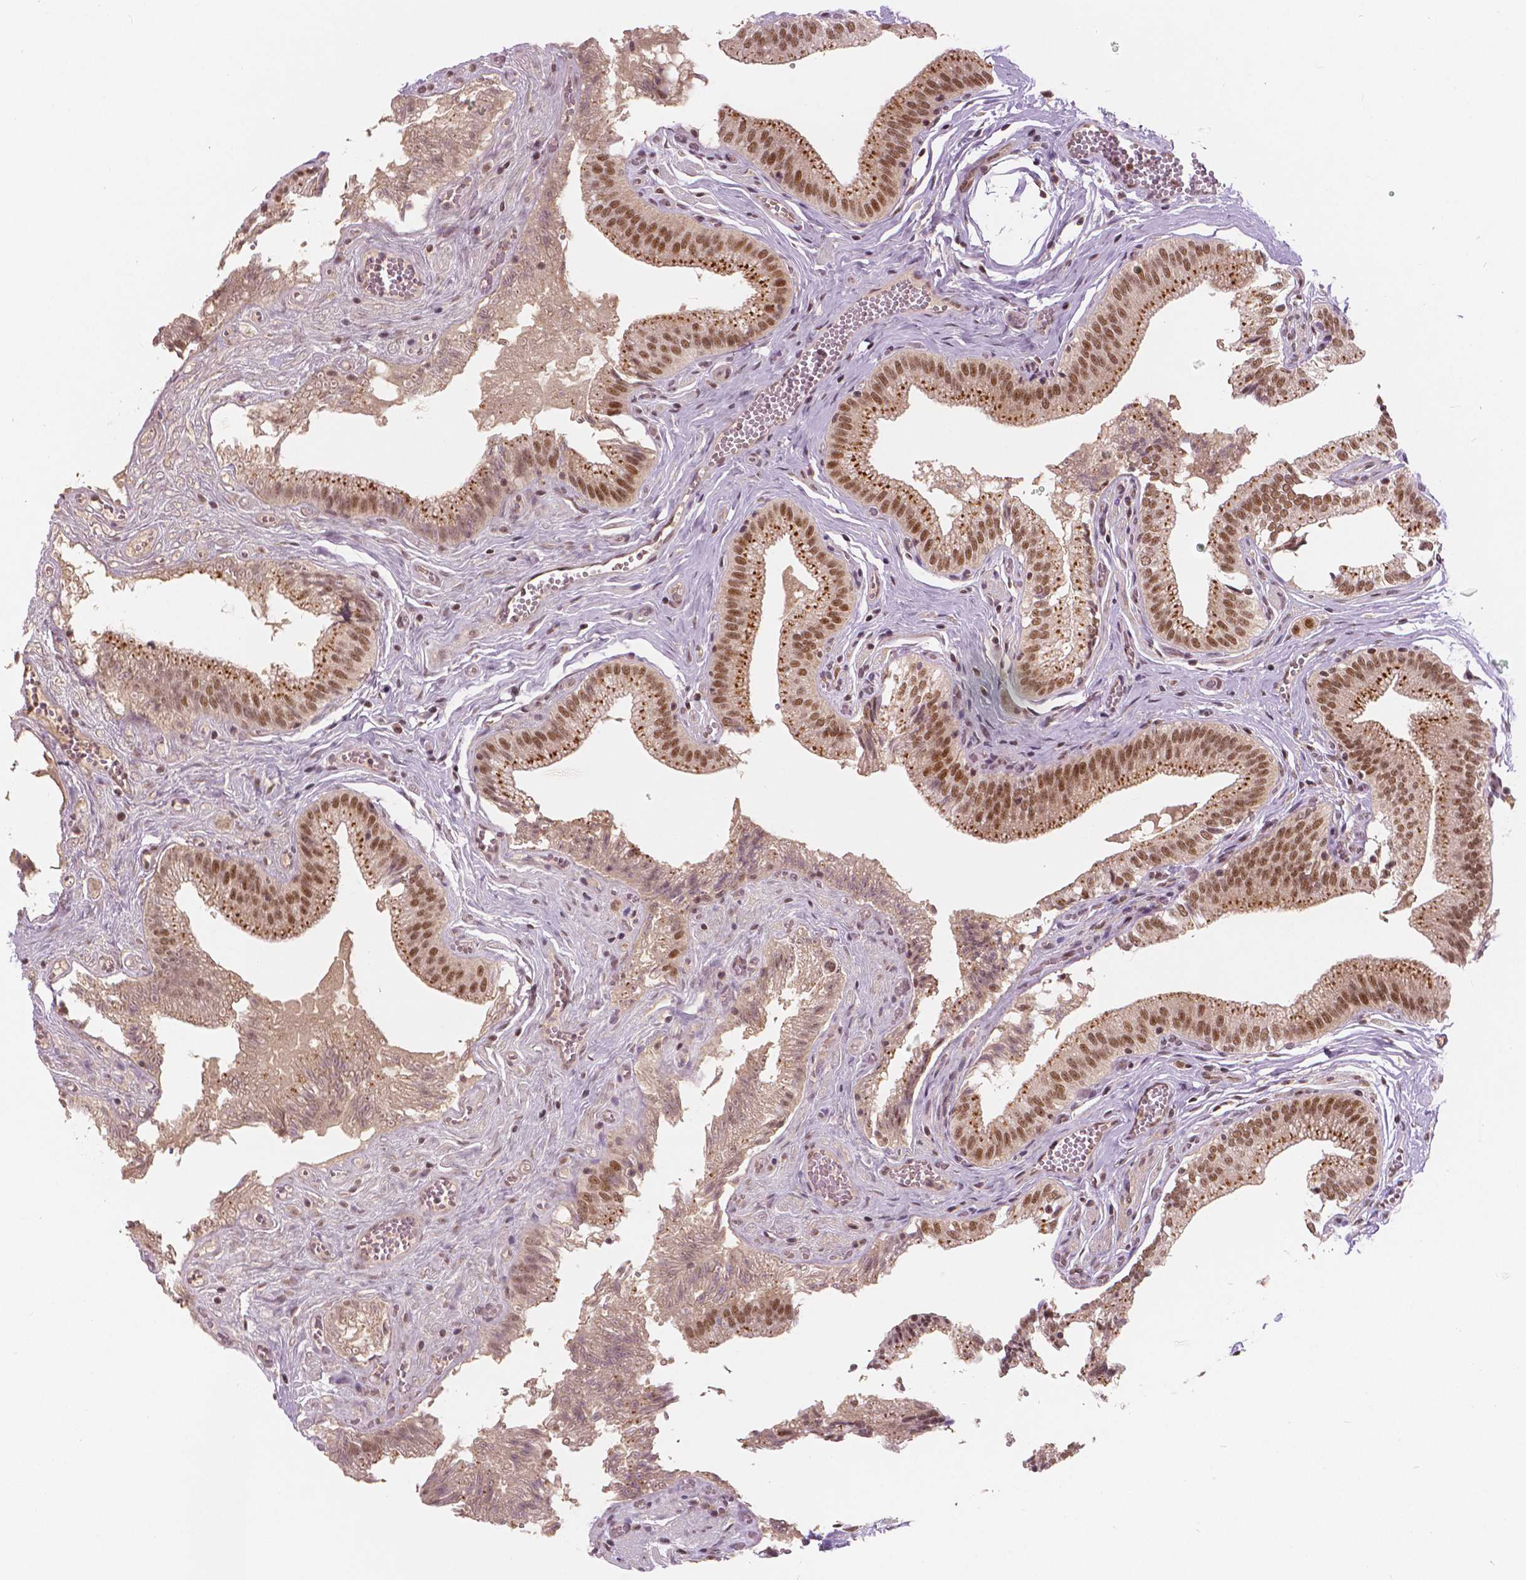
{"staining": {"intensity": "moderate", "quantity": ">75%", "location": "cytoplasmic/membranous,nuclear"}, "tissue": "gallbladder", "cell_type": "Glandular cells", "image_type": "normal", "snomed": [{"axis": "morphology", "description": "Normal tissue, NOS"}, {"axis": "topography", "description": "Gallbladder"}, {"axis": "topography", "description": "Peripheral nerve tissue"}], "caption": "Moderate cytoplasmic/membranous,nuclear expression is appreciated in about >75% of glandular cells in benign gallbladder.", "gene": "NSD2", "patient": {"sex": "male", "age": 17}}